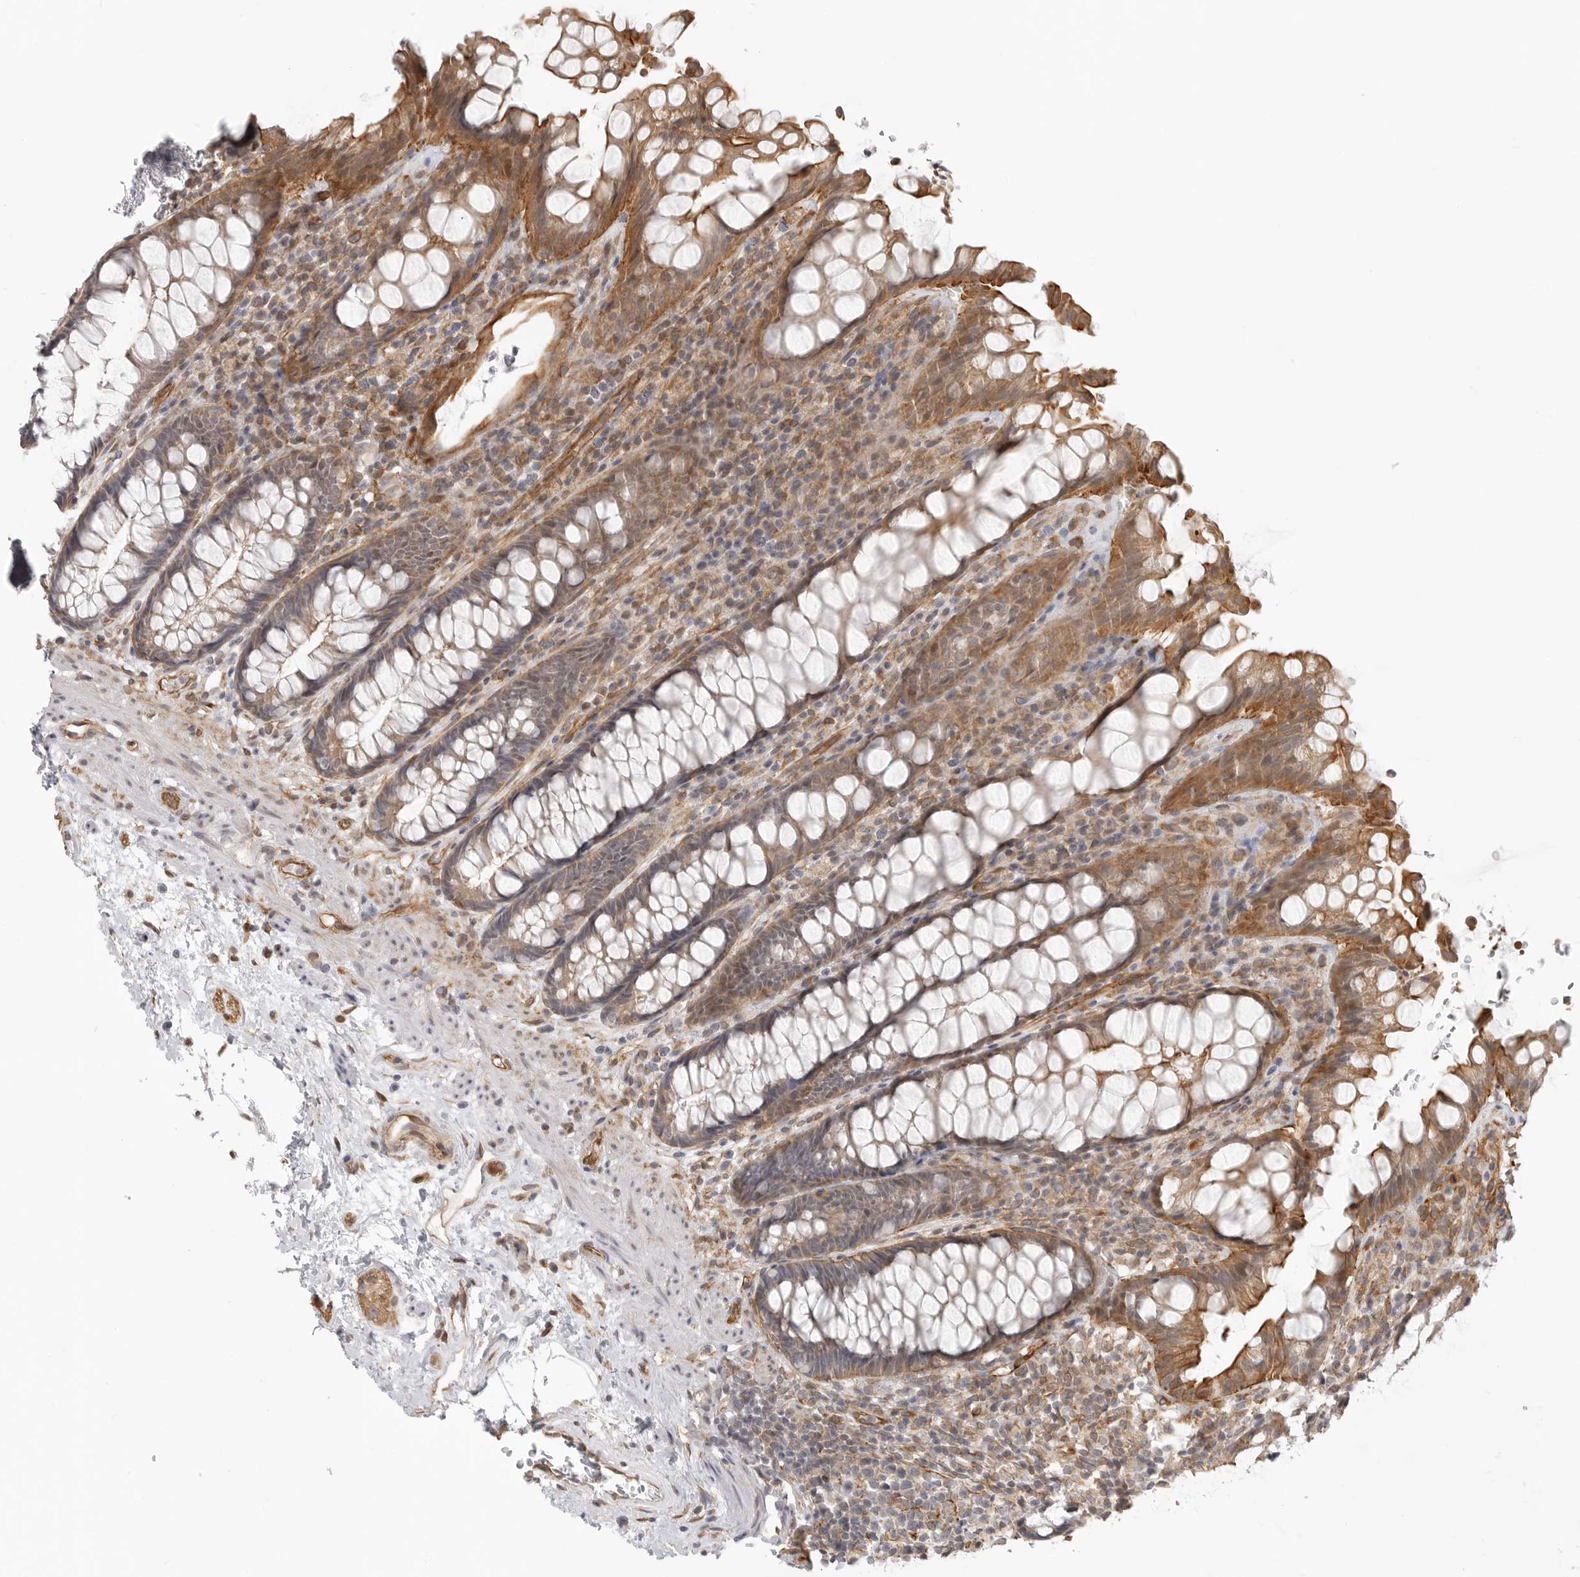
{"staining": {"intensity": "moderate", "quantity": "25%-75%", "location": "cytoplasmic/membranous"}, "tissue": "rectum", "cell_type": "Glandular cells", "image_type": "normal", "snomed": [{"axis": "morphology", "description": "Normal tissue, NOS"}, {"axis": "topography", "description": "Rectum"}], "caption": "The histopathology image shows staining of benign rectum, revealing moderate cytoplasmic/membranous protein staining (brown color) within glandular cells.", "gene": "ATOH7", "patient": {"sex": "male", "age": 64}}